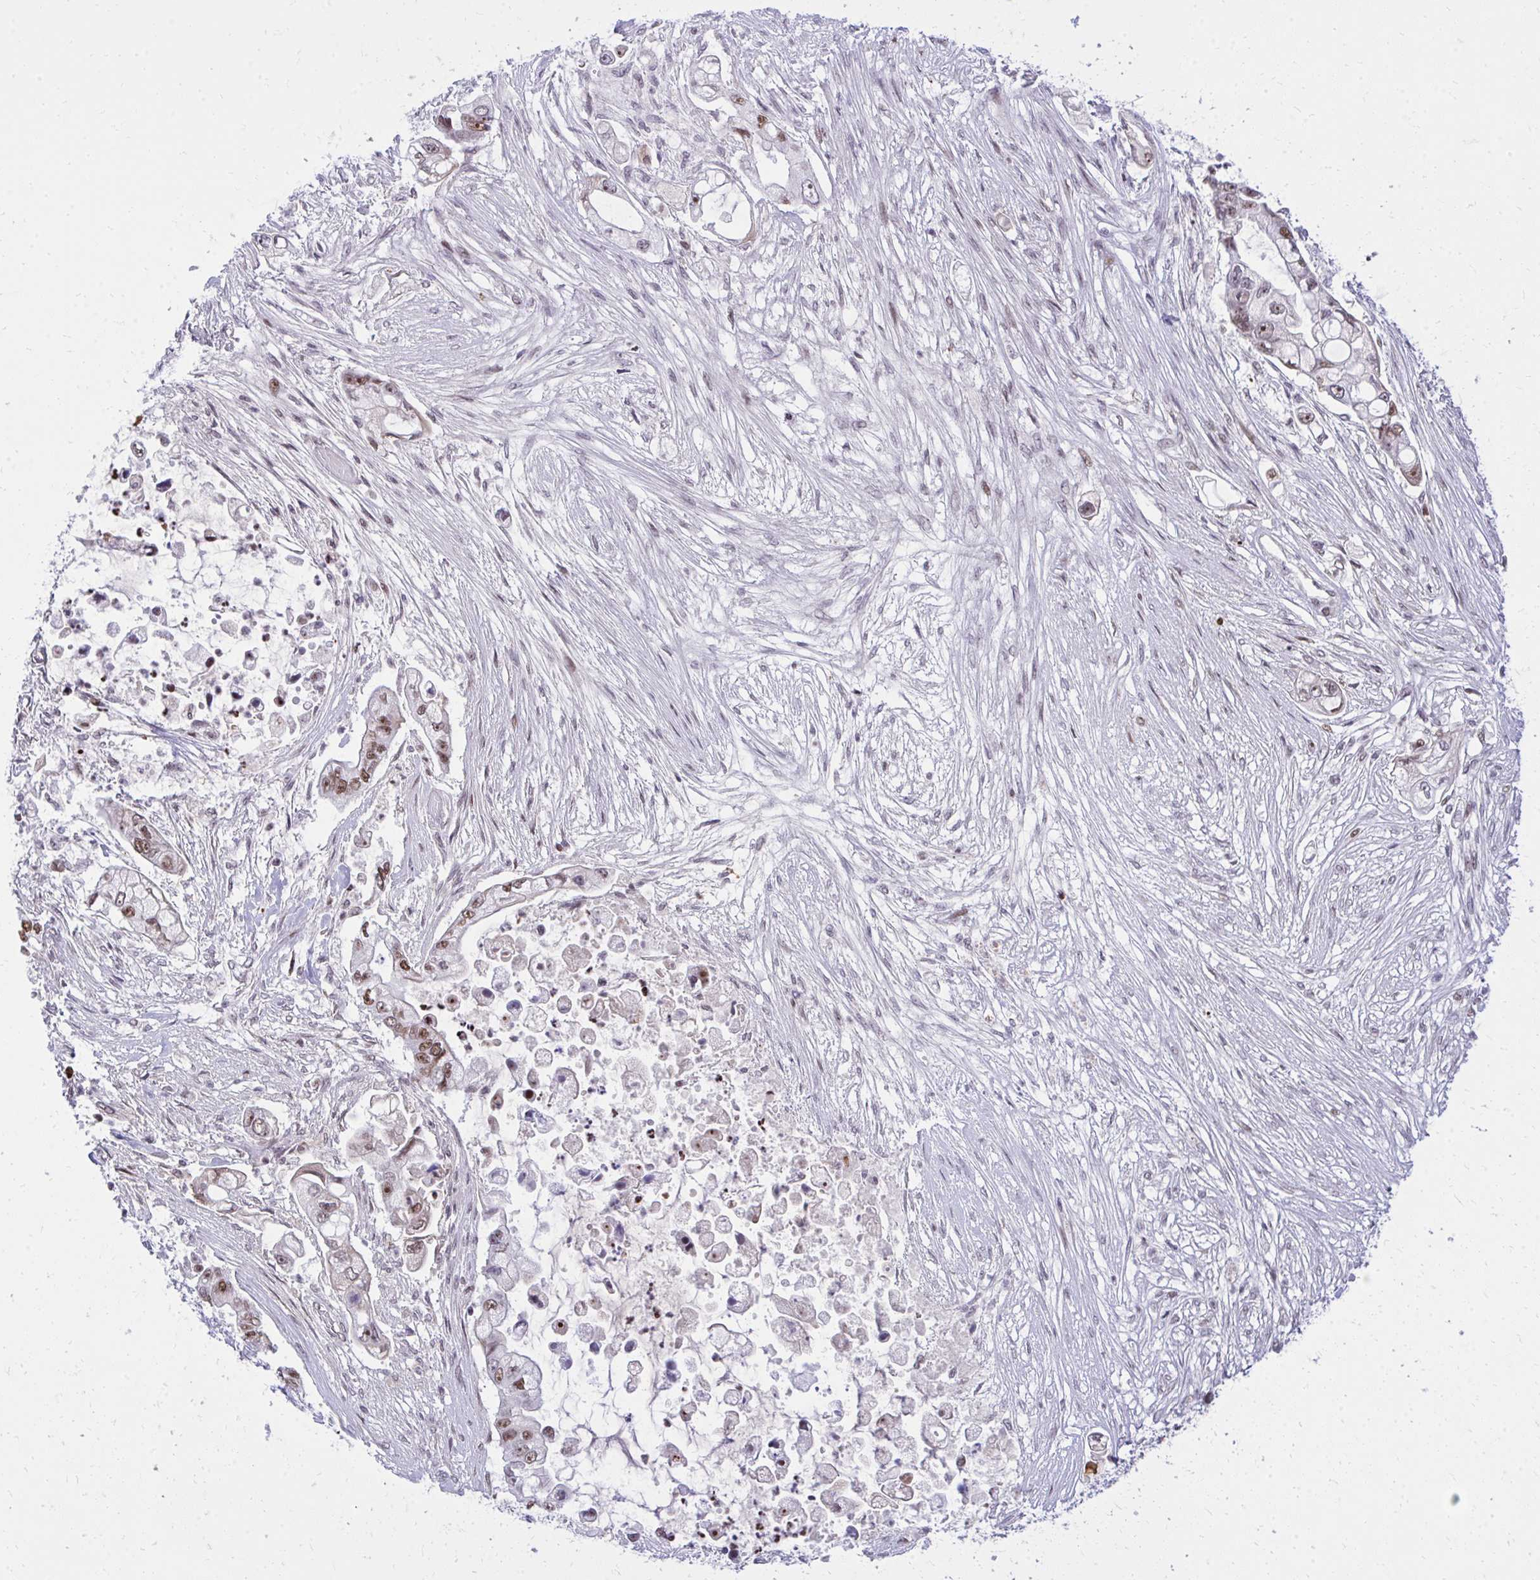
{"staining": {"intensity": "moderate", "quantity": "25%-75%", "location": "nuclear"}, "tissue": "pancreatic cancer", "cell_type": "Tumor cells", "image_type": "cancer", "snomed": [{"axis": "morphology", "description": "Adenocarcinoma, NOS"}, {"axis": "topography", "description": "Pancreas"}], "caption": "An IHC micrograph of neoplastic tissue is shown. Protein staining in brown shows moderate nuclear positivity in adenocarcinoma (pancreatic) within tumor cells. (DAB (3,3'-diaminobenzidine) IHC with brightfield microscopy, high magnification).", "gene": "C14orf39", "patient": {"sex": "female", "age": 69}}